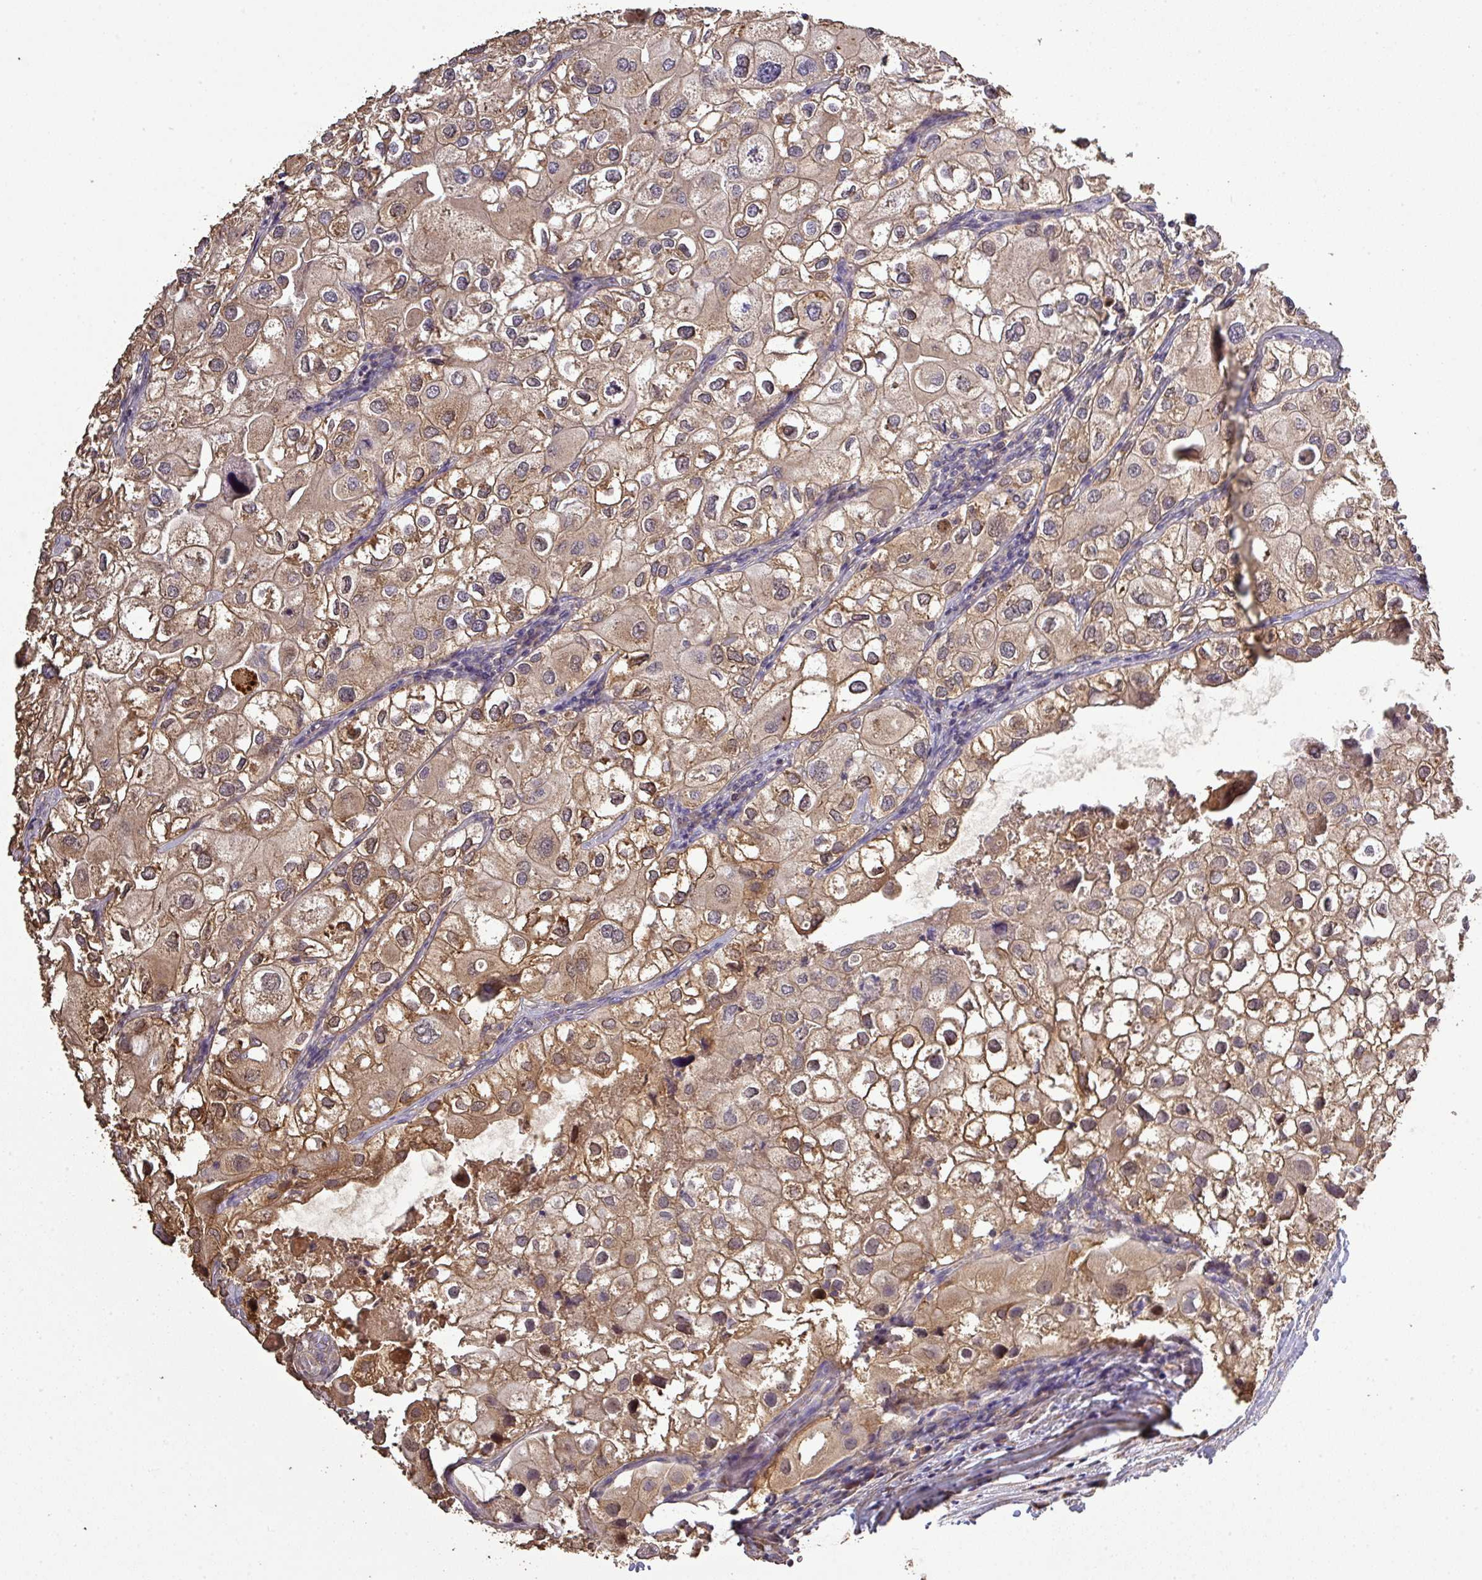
{"staining": {"intensity": "moderate", "quantity": "25%-75%", "location": "cytoplasmic/membranous"}, "tissue": "urothelial cancer", "cell_type": "Tumor cells", "image_type": "cancer", "snomed": [{"axis": "morphology", "description": "Urothelial carcinoma, High grade"}, {"axis": "topography", "description": "Urinary bladder"}], "caption": "IHC (DAB) staining of human urothelial cancer reveals moderate cytoplasmic/membranous protein staining in approximately 25%-75% of tumor cells.", "gene": "ISLR", "patient": {"sex": "male", "age": 64}}